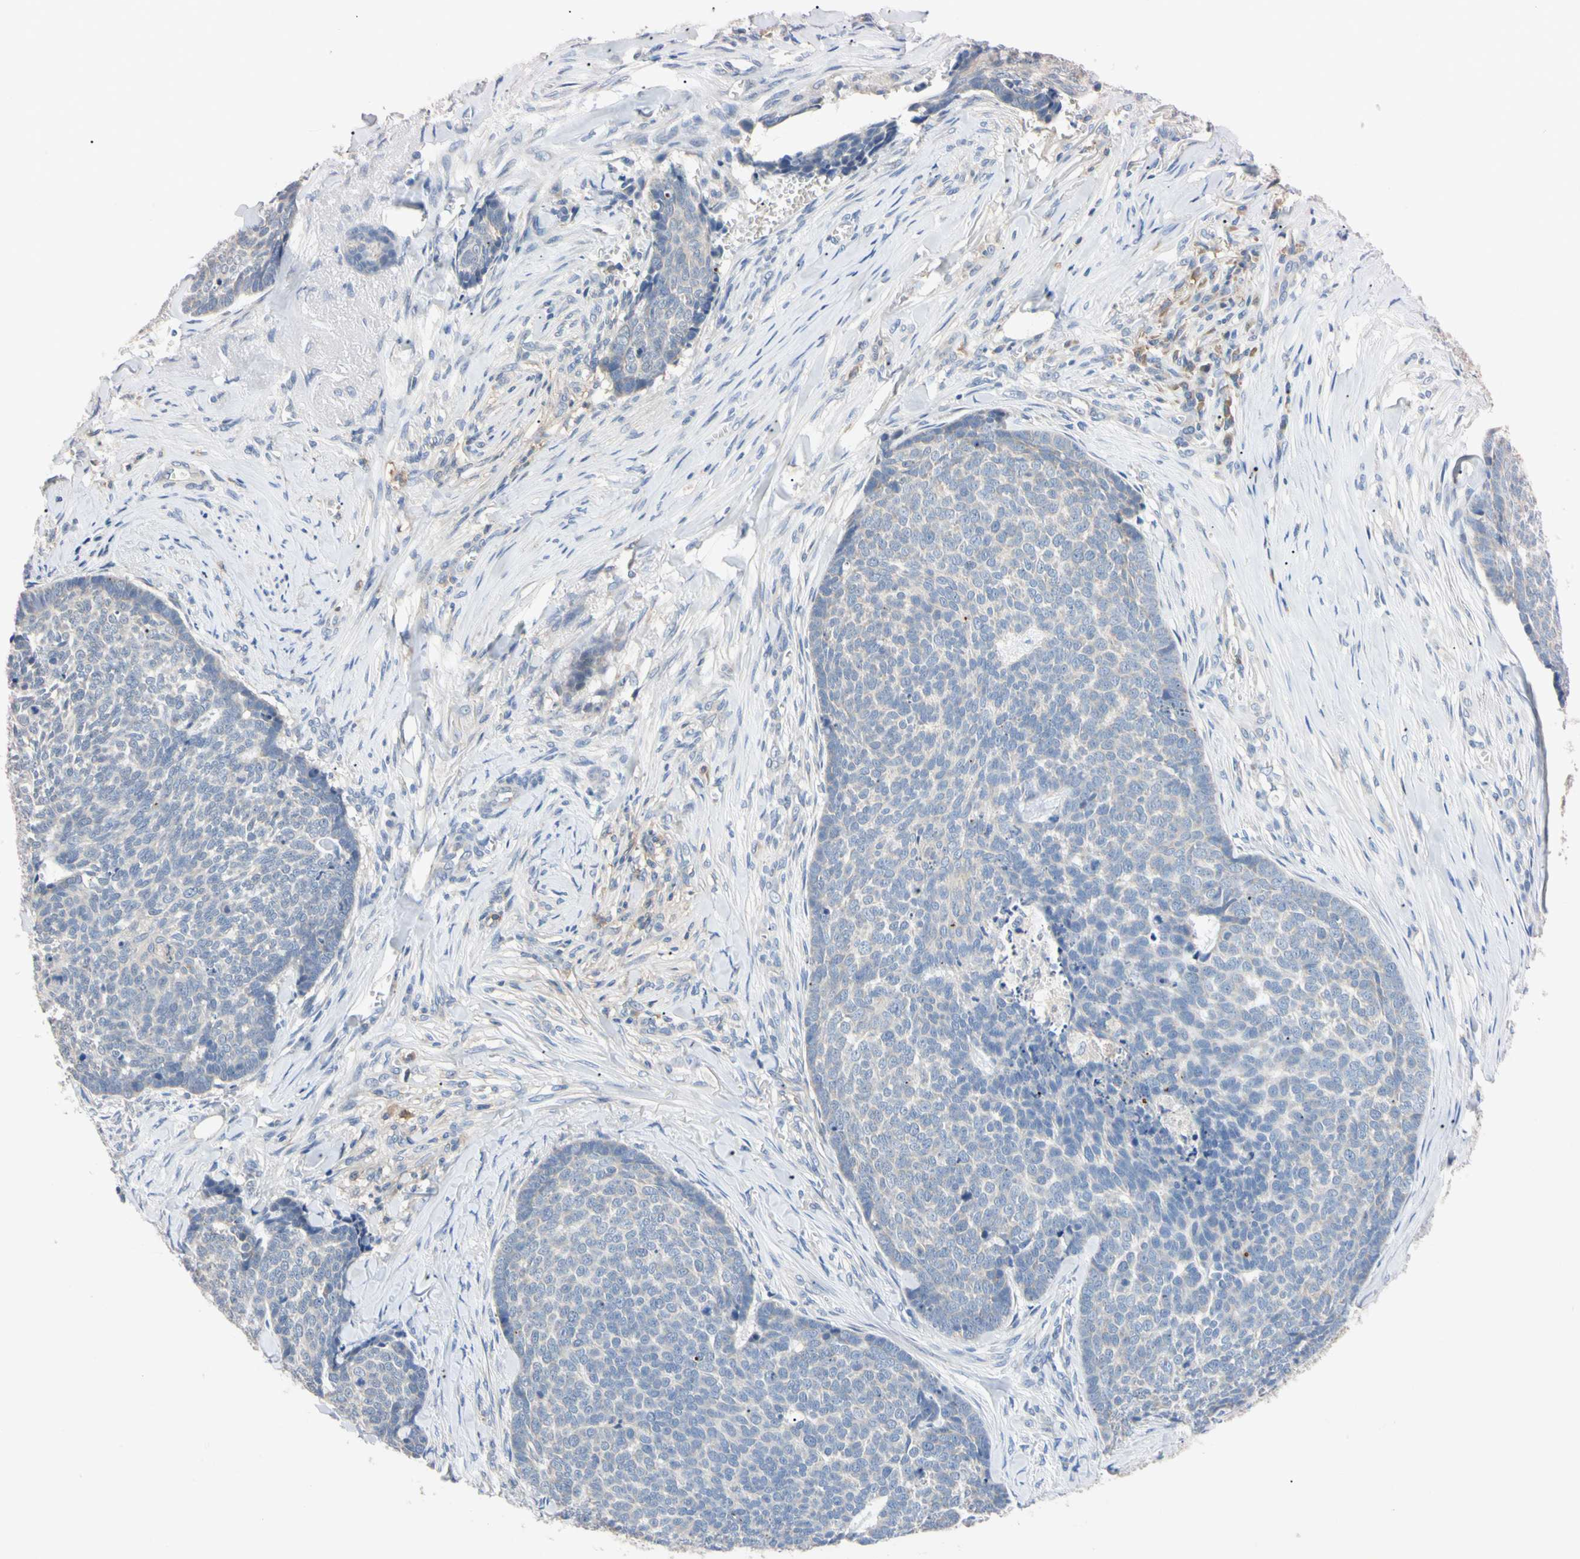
{"staining": {"intensity": "negative", "quantity": "none", "location": "none"}, "tissue": "skin cancer", "cell_type": "Tumor cells", "image_type": "cancer", "snomed": [{"axis": "morphology", "description": "Basal cell carcinoma"}, {"axis": "topography", "description": "Skin"}], "caption": "This is a histopathology image of immunohistochemistry staining of skin basal cell carcinoma, which shows no expression in tumor cells.", "gene": "PNKD", "patient": {"sex": "male", "age": 84}}